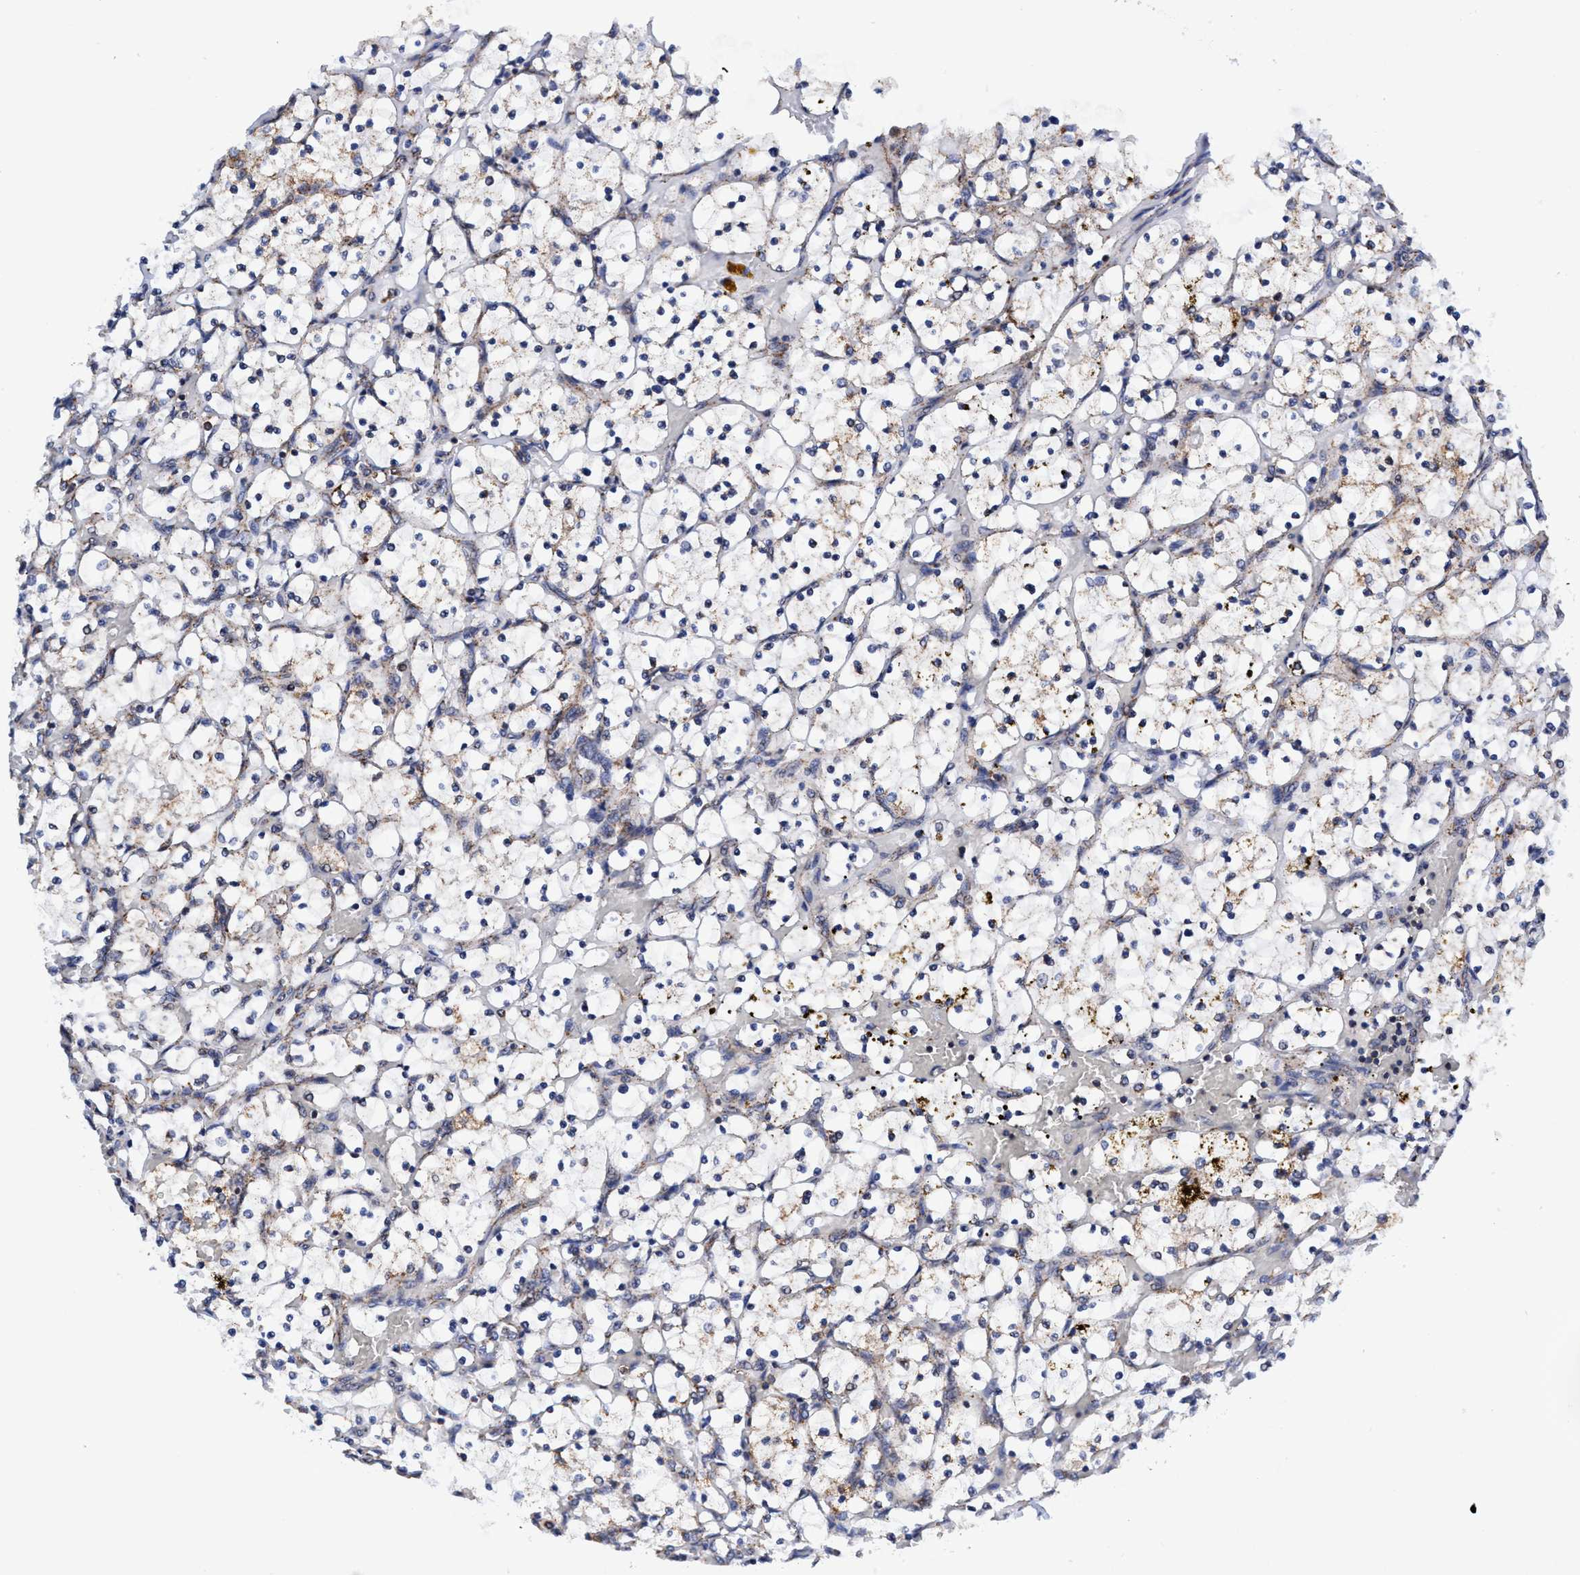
{"staining": {"intensity": "weak", "quantity": "<25%", "location": "cytoplasmic/membranous"}, "tissue": "renal cancer", "cell_type": "Tumor cells", "image_type": "cancer", "snomed": [{"axis": "morphology", "description": "Adenocarcinoma, NOS"}, {"axis": "topography", "description": "Kidney"}], "caption": "The histopathology image displays no staining of tumor cells in renal cancer.", "gene": "AGAP2", "patient": {"sex": "female", "age": 69}}